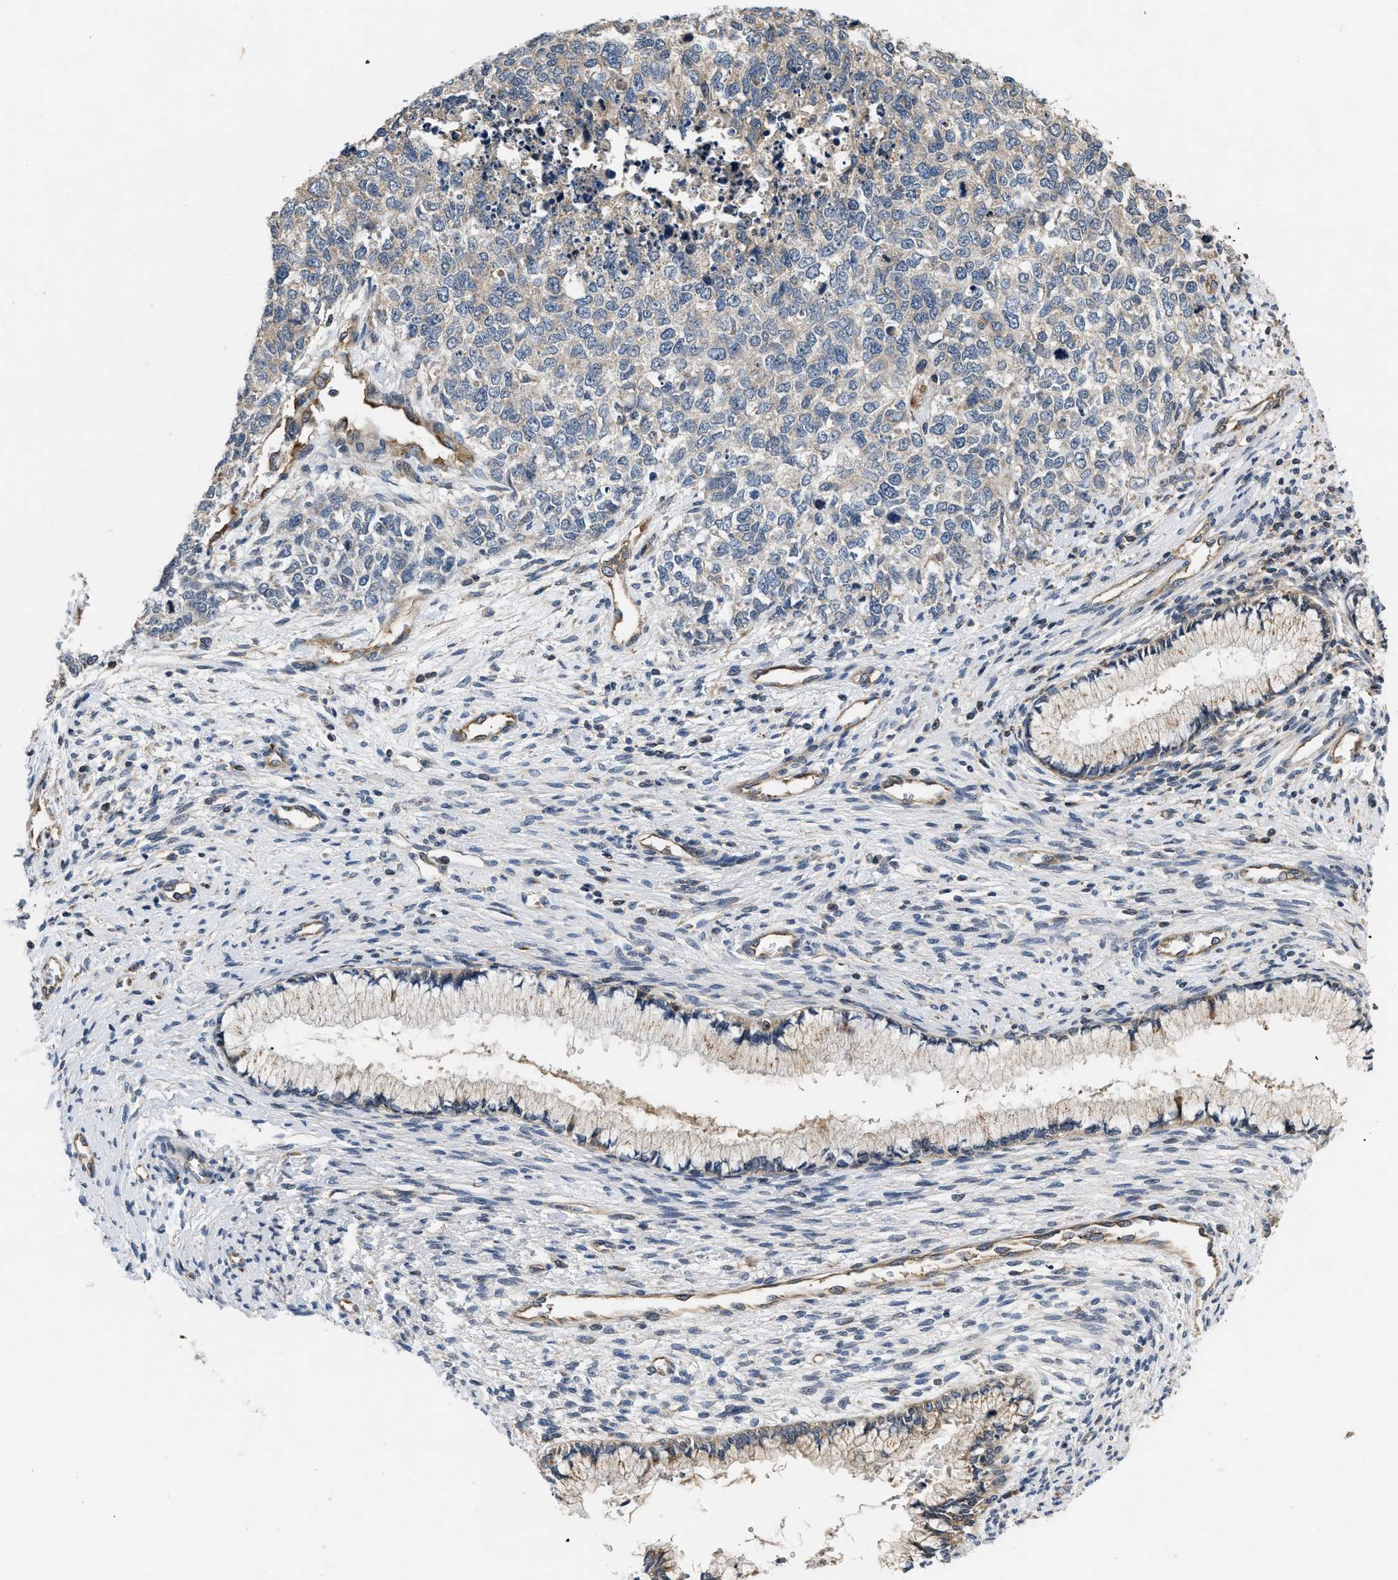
{"staining": {"intensity": "weak", "quantity": "<25%", "location": "cytoplasmic/membranous"}, "tissue": "cervical cancer", "cell_type": "Tumor cells", "image_type": "cancer", "snomed": [{"axis": "morphology", "description": "Squamous cell carcinoma, NOS"}, {"axis": "topography", "description": "Cervix"}], "caption": "The image exhibits no significant staining in tumor cells of cervical squamous cell carcinoma.", "gene": "HMGCR", "patient": {"sex": "female", "age": 63}}